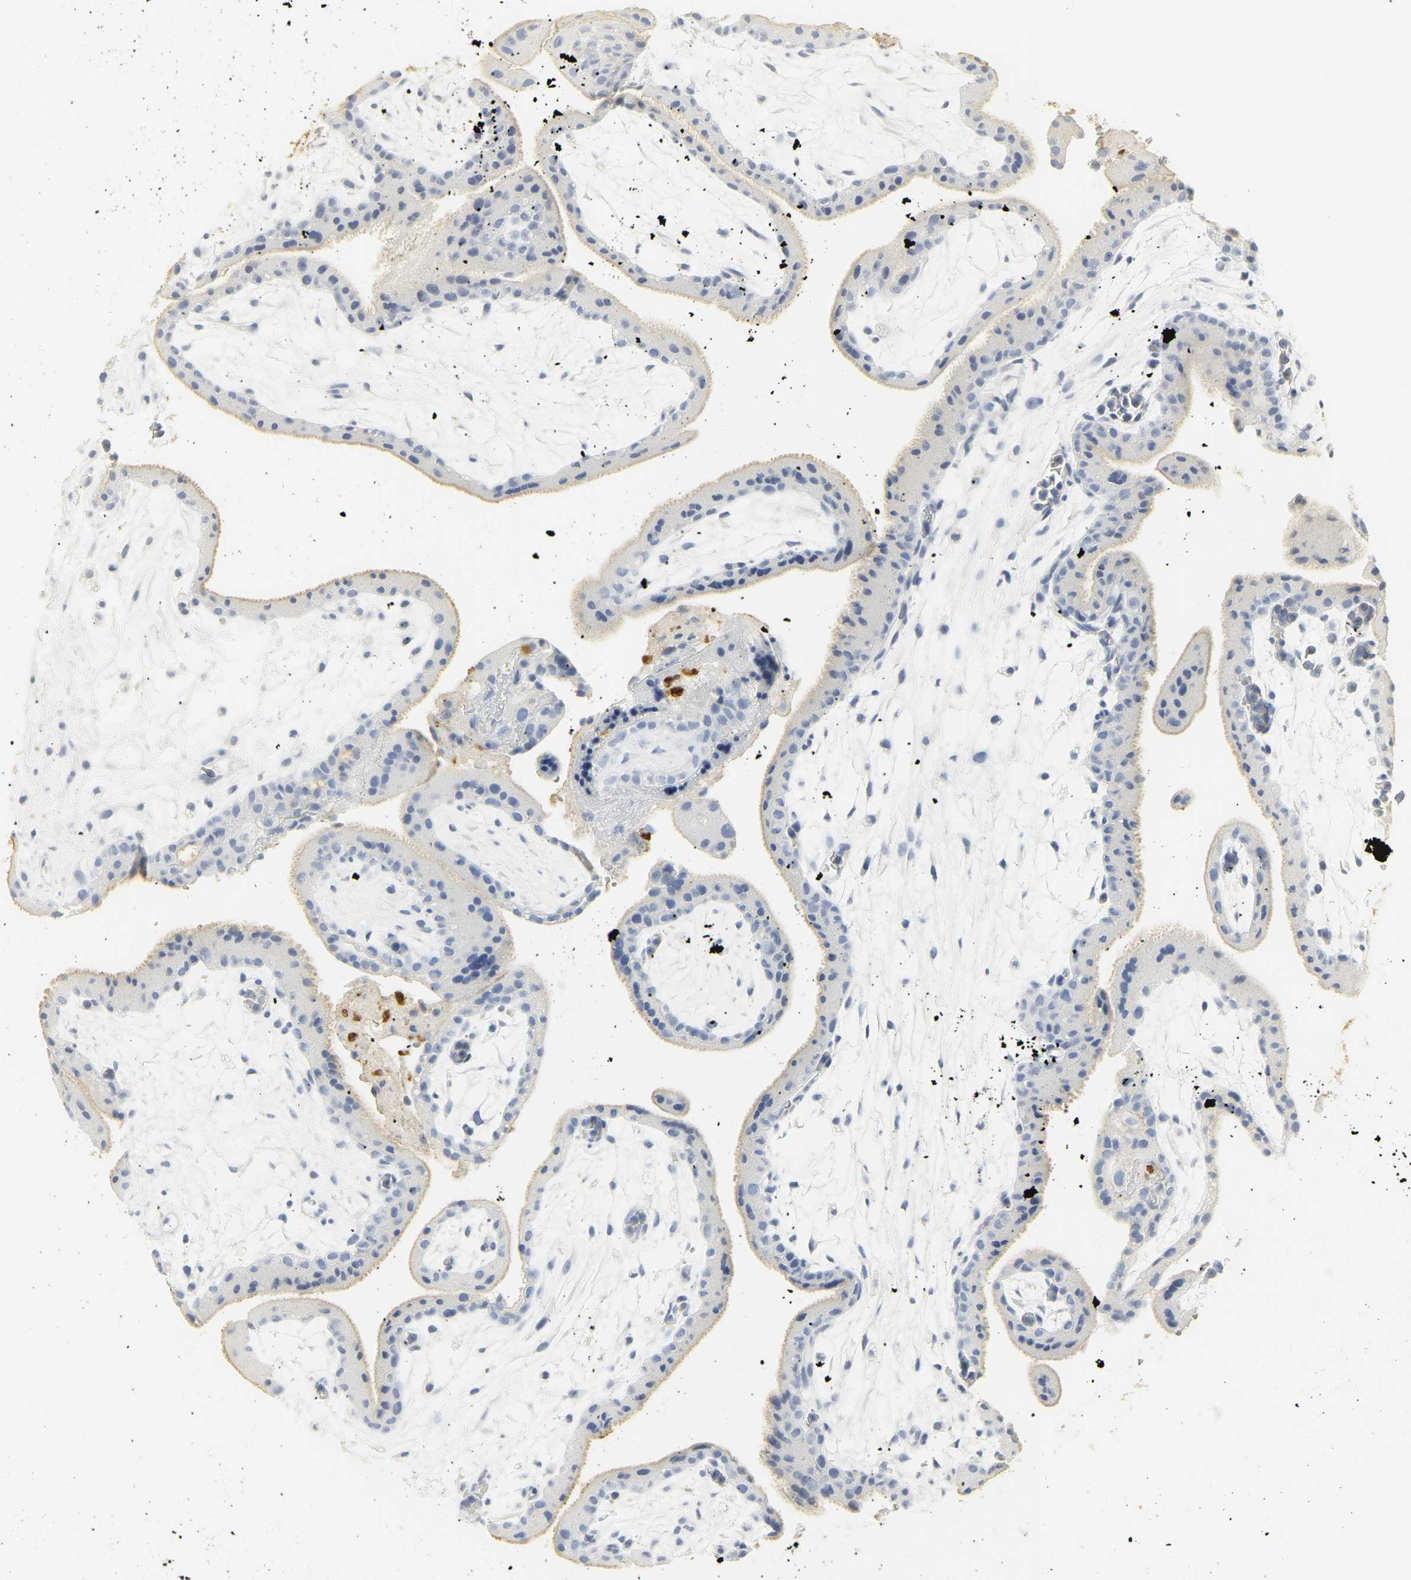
{"staining": {"intensity": "negative", "quantity": "none", "location": "none"}, "tissue": "placenta", "cell_type": "Trophoblastic cells", "image_type": "normal", "snomed": [{"axis": "morphology", "description": "Normal tissue, NOS"}, {"axis": "topography", "description": "Placenta"}], "caption": "IHC histopathology image of unremarkable placenta: human placenta stained with DAB reveals no significant protein staining in trophoblastic cells.", "gene": "CEACAM5", "patient": {"sex": "female", "age": 19}}